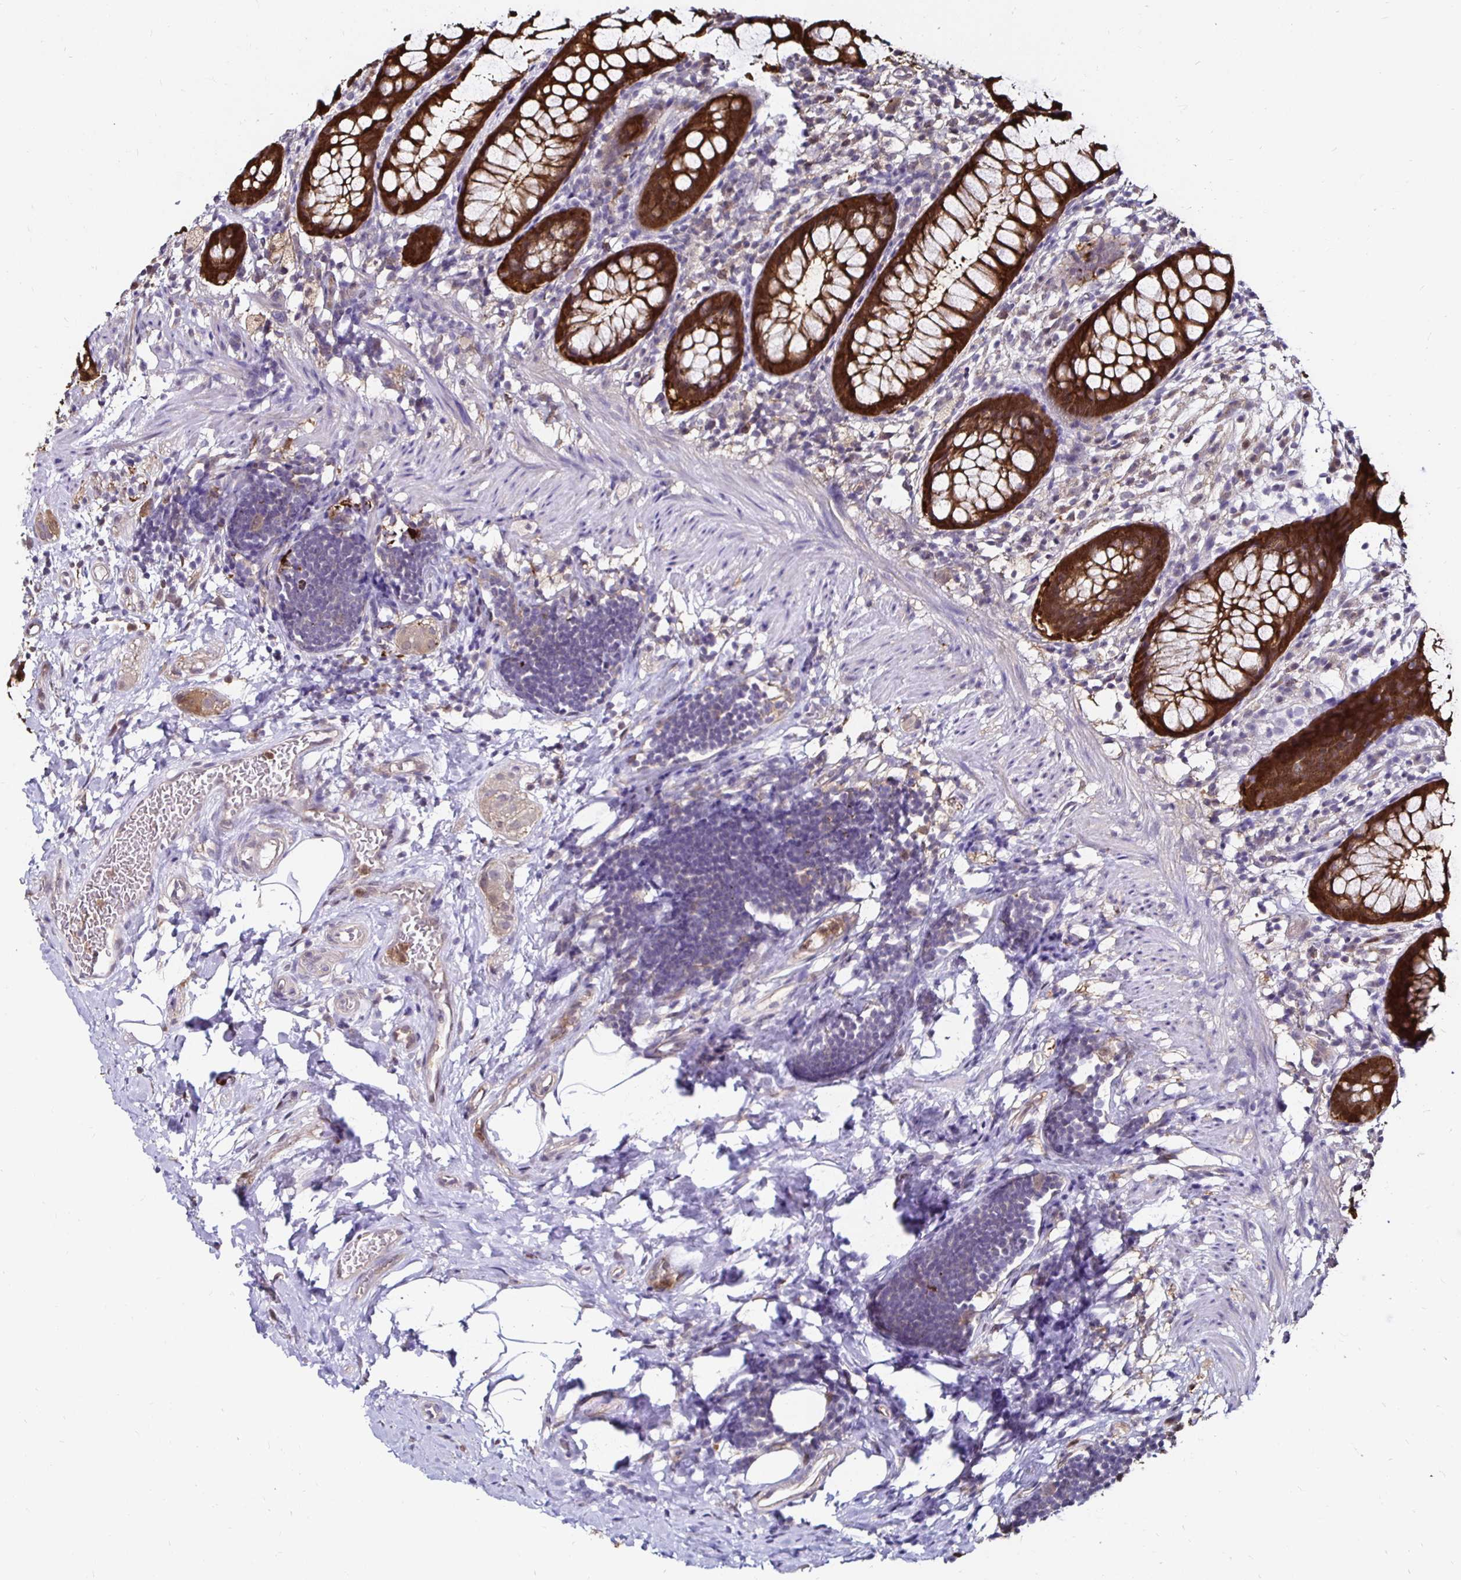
{"staining": {"intensity": "strong", "quantity": ">75%", "location": "cytoplasmic/membranous,nuclear"}, "tissue": "rectum", "cell_type": "Glandular cells", "image_type": "normal", "snomed": [{"axis": "morphology", "description": "Normal tissue, NOS"}, {"axis": "topography", "description": "Rectum"}], "caption": "The image reveals immunohistochemical staining of benign rectum. There is strong cytoplasmic/membranous,nuclear positivity is seen in approximately >75% of glandular cells. Using DAB (3,3'-diaminobenzidine) (brown) and hematoxylin (blue) stains, captured at high magnification using brightfield microscopy.", "gene": "TXN", "patient": {"sex": "female", "age": 62}}